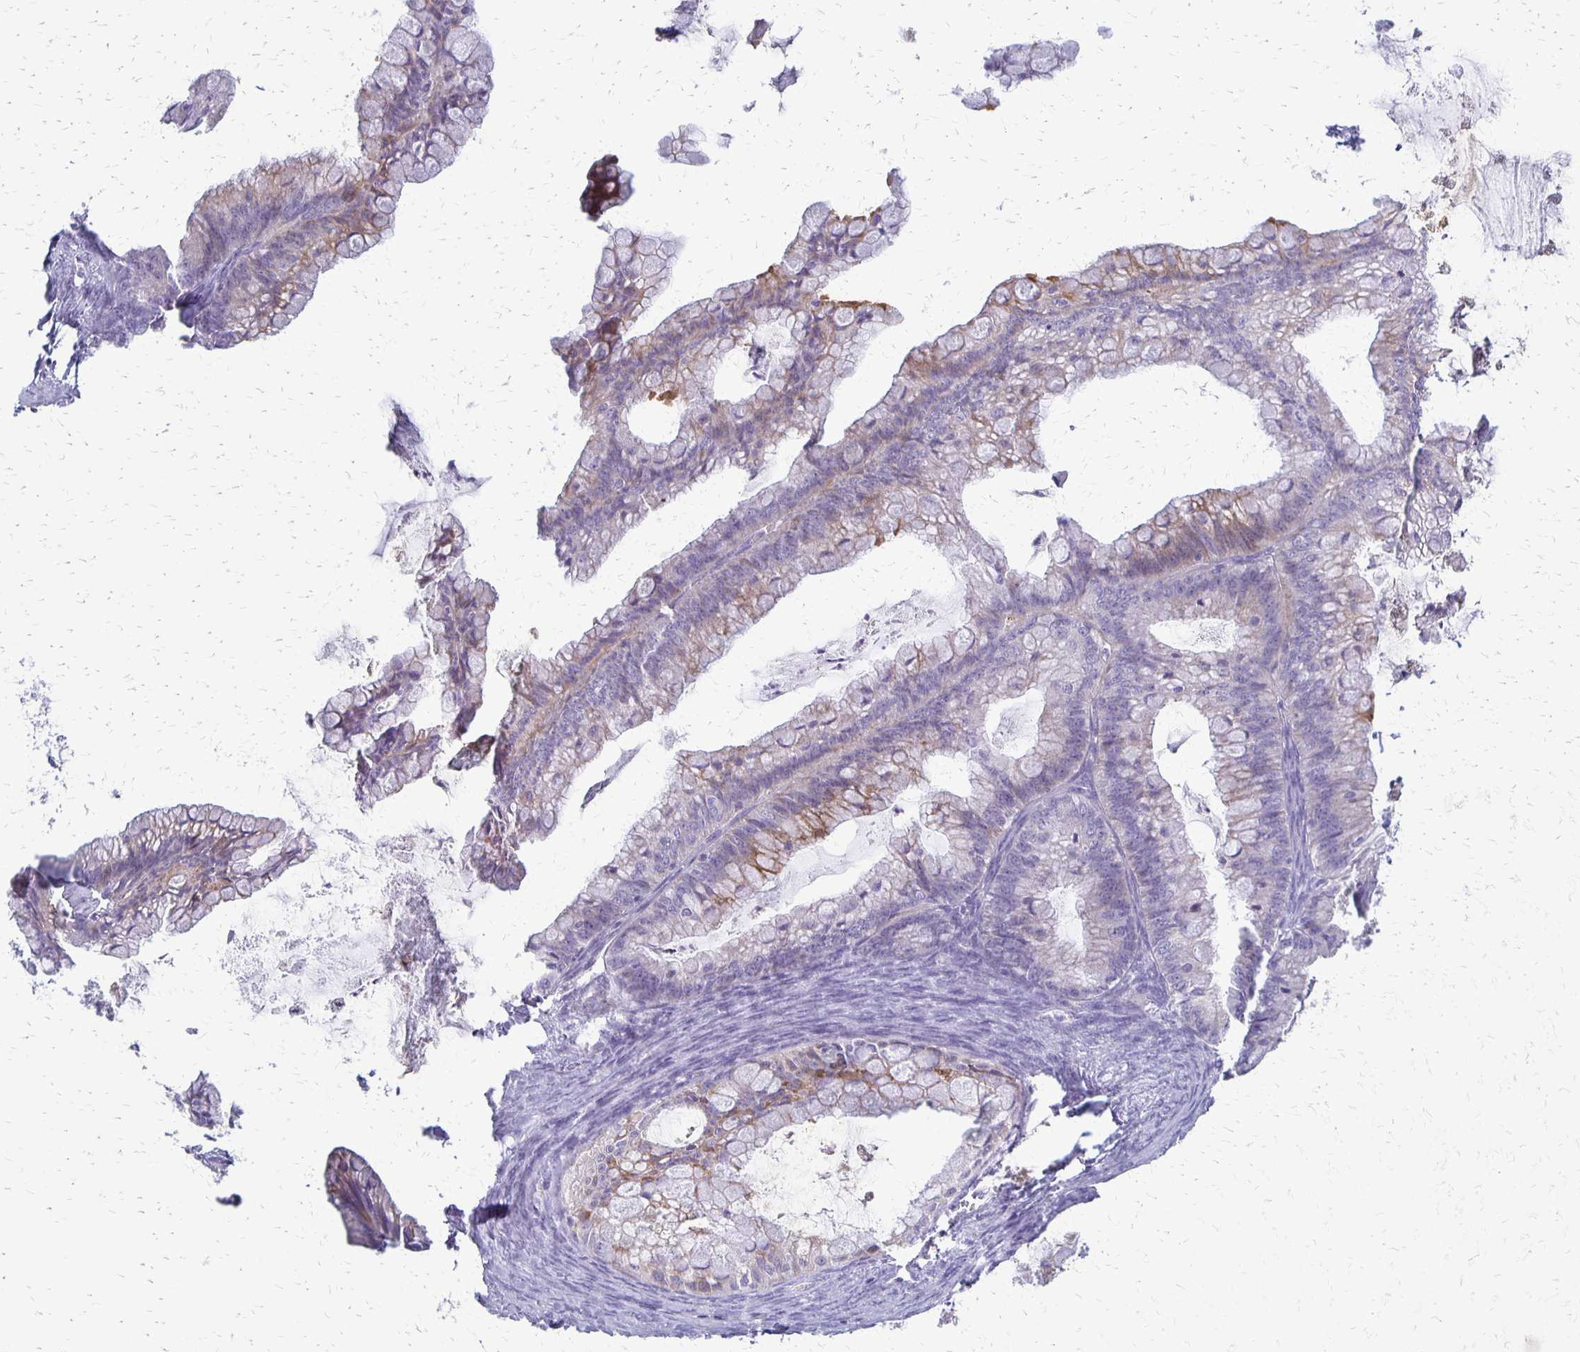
{"staining": {"intensity": "moderate", "quantity": "<25%", "location": "cytoplasmic/membranous"}, "tissue": "ovarian cancer", "cell_type": "Tumor cells", "image_type": "cancer", "snomed": [{"axis": "morphology", "description": "Cystadenocarcinoma, mucinous, NOS"}, {"axis": "topography", "description": "Ovary"}], "caption": "A brown stain highlights moderate cytoplasmic/membranous staining of a protein in ovarian cancer (mucinous cystadenocarcinoma) tumor cells.", "gene": "RHOC", "patient": {"sex": "female", "age": 35}}